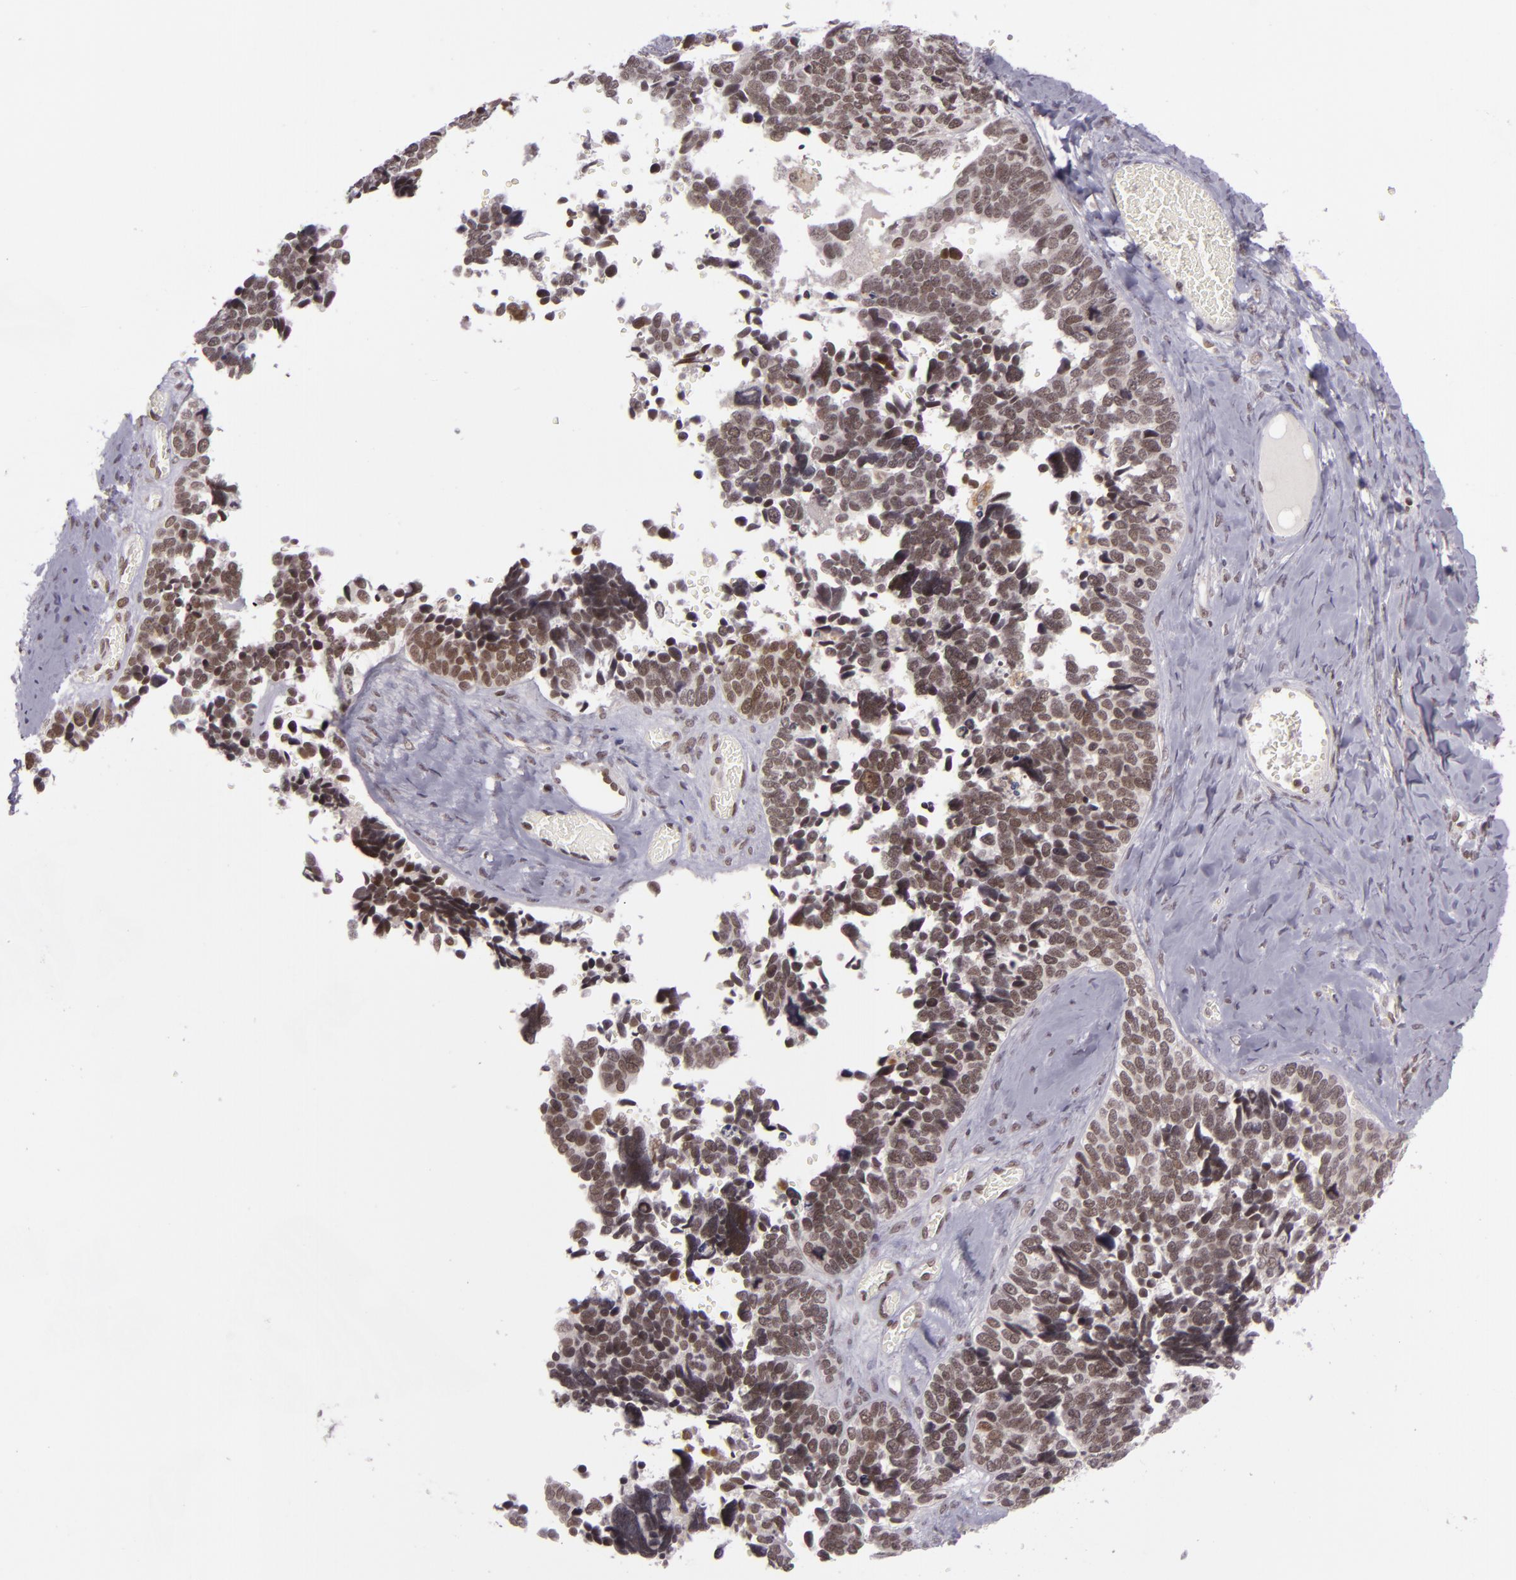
{"staining": {"intensity": "moderate", "quantity": ">75%", "location": "nuclear"}, "tissue": "ovarian cancer", "cell_type": "Tumor cells", "image_type": "cancer", "snomed": [{"axis": "morphology", "description": "Cystadenocarcinoma, serous, NOS"}, {"axis": "topography", "description": "Ovary"}], "caption": "Ovarian cancer (serous cystadenocarcinoma) tissue reveals moderate nuclear staining in approximately >75% of tumor cells, visualized by immunohistochemistry. (DAB = brown stain, brightfield microscopy at high magnification).", "gene": "ZFX", "patient": {"sex": "female", "age": 77}}